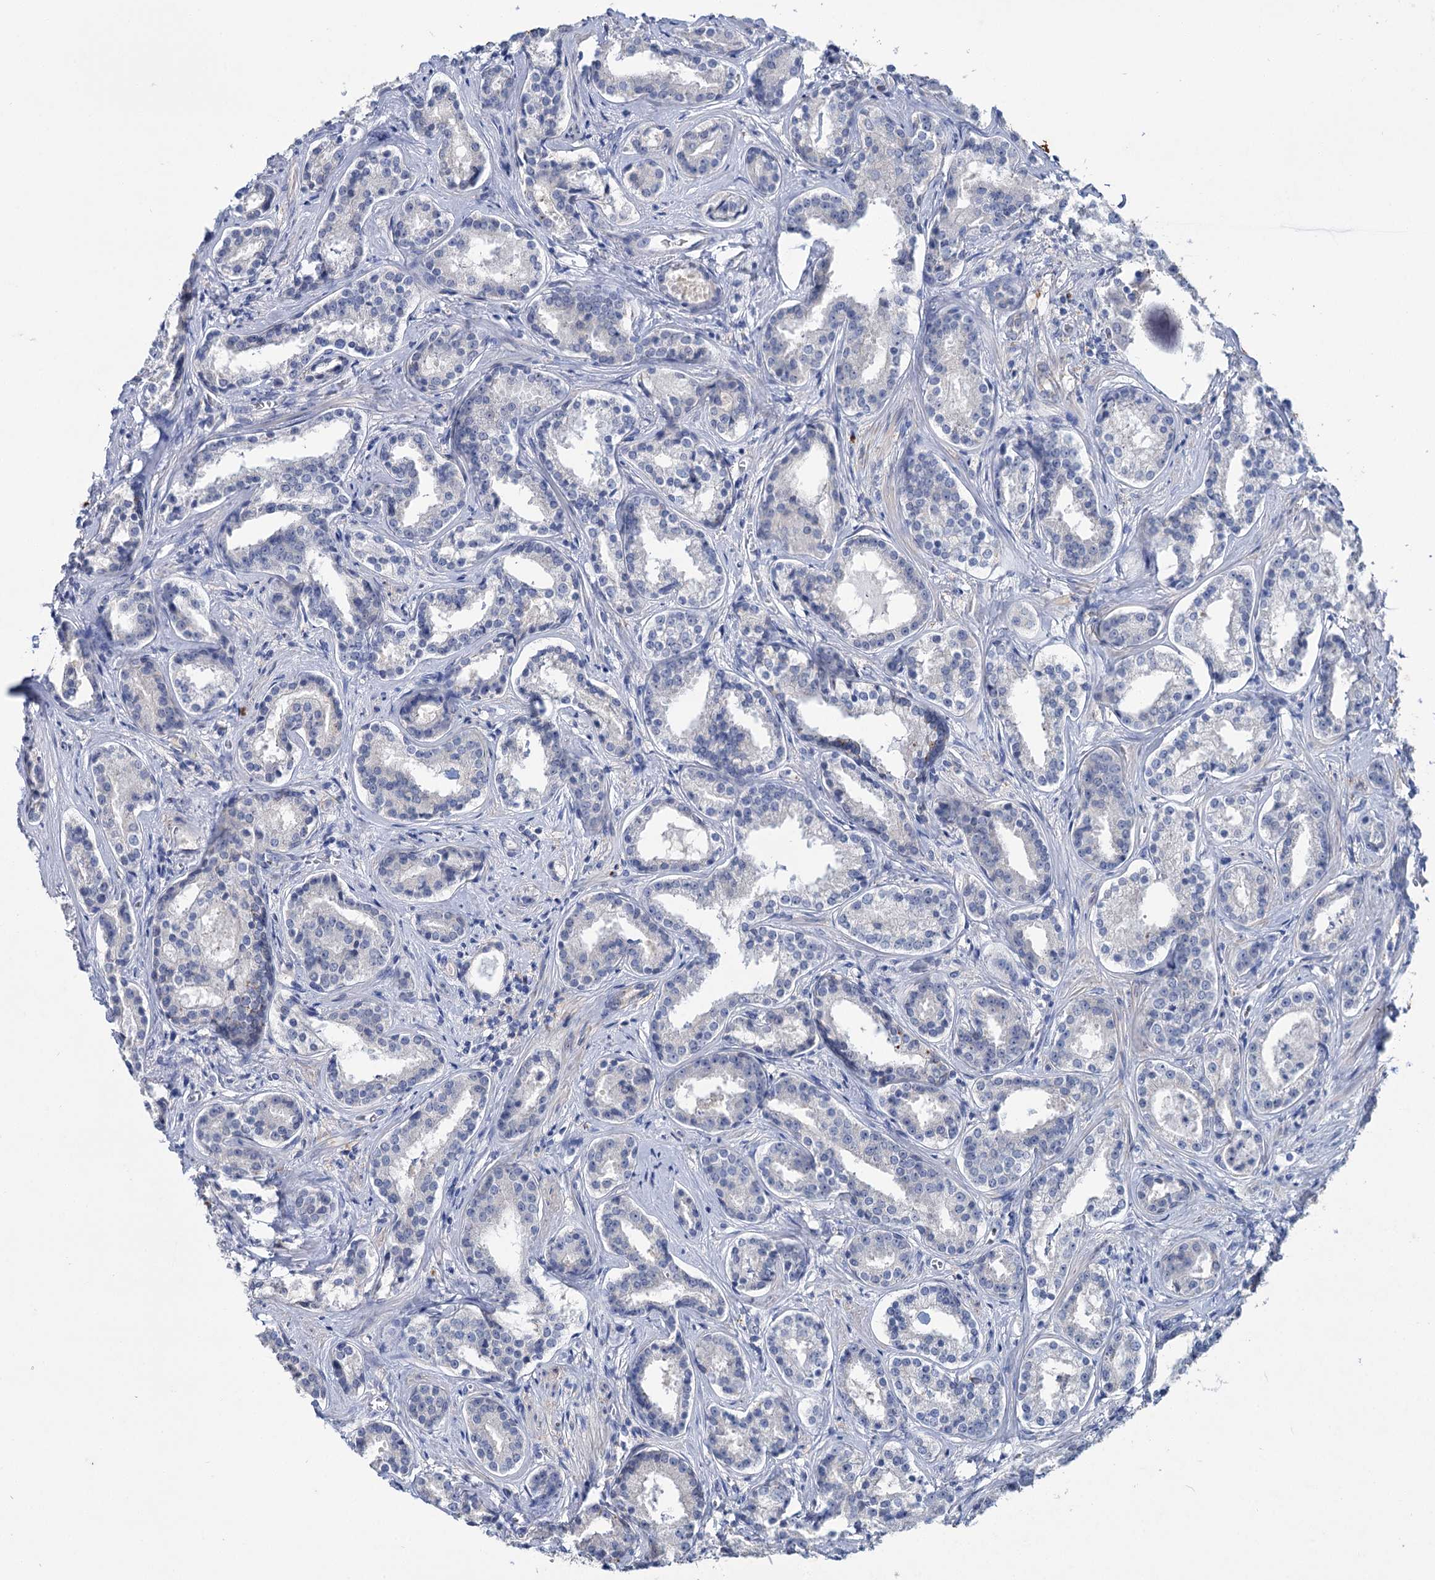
{"staining": {"intensity": "negative", "quantity": "none", "location": "none"}, "tissue": "prostate cancer", "cell_type": "Tumor cells", "image_type": "cancer", "snomed": [{"axis": "morphology", "description": "Adenocarcinoma, High grade"}, {"axis": "topography", "description": "Prostate"}], "caption": "The micrograph displays no significant positivity in tumor cells of adenocarcinoma (high-grade) (prostate).", "gene": "LYZL4", "patient": {"sex": "male", "age": 58}}